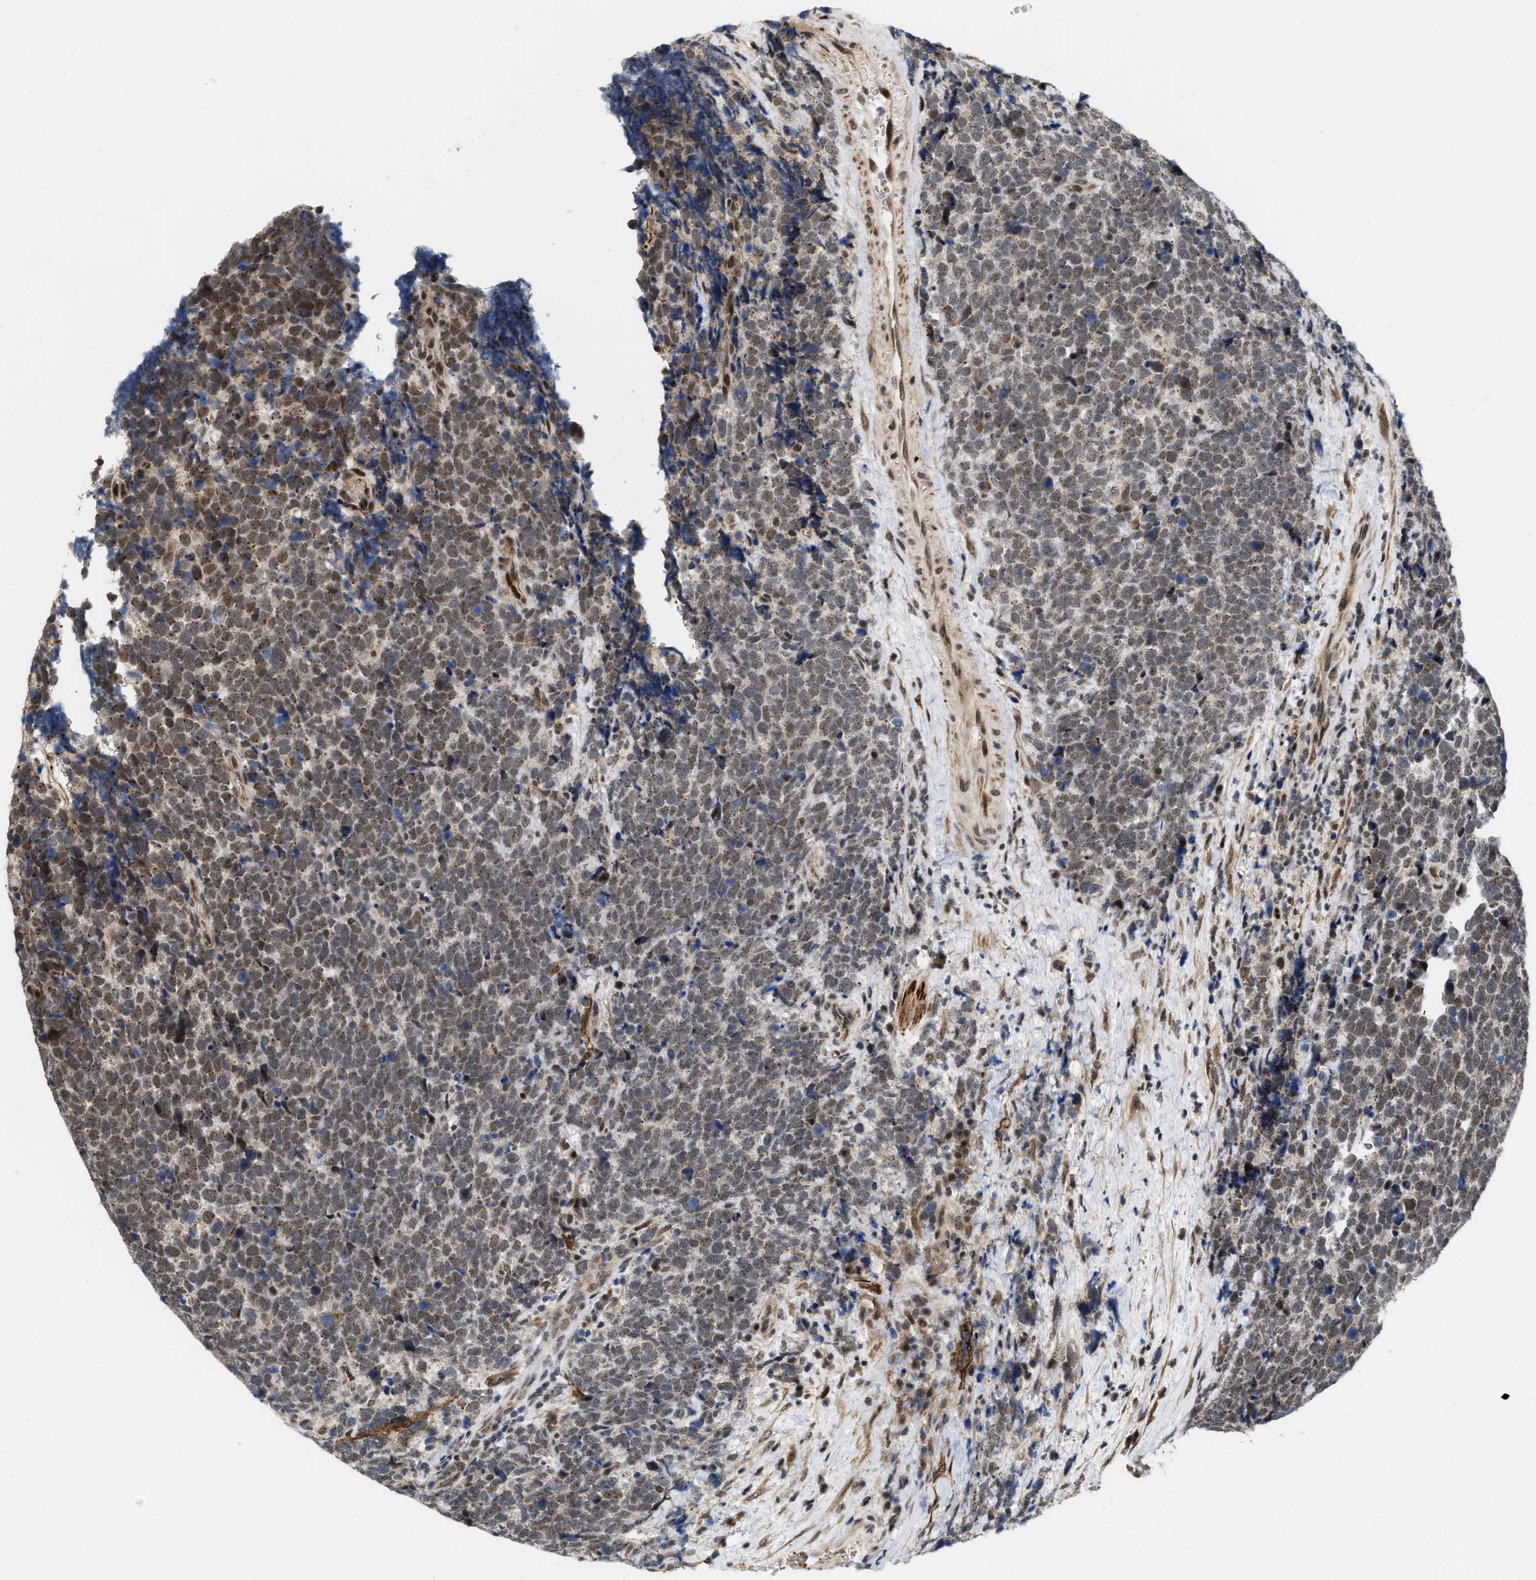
{"staining": {"intensity": "moderate", "quantity": ">75%", "location": "nuclear"}, "tissue": "urothelial cancer", "cell_type": "Tumor cells", "image_type": "cancer", "snomed": [{"axis": "morphology", "description": "Urothelial carcinoma, High grade"}, {"axis": "topography", "description": "Urinary bladder"}], "caption": "IHC micrograph of neoplastic tissue: urothelial cancer stained using immunohistochemistry (IHC) exhibits medium levels of moderate protein expression localized specifically in the nuclear of tumor cells, appearing as a nuclear brown color.", "gene": "ANKRD11", "patient": {"sex": "female", "age": 82}}